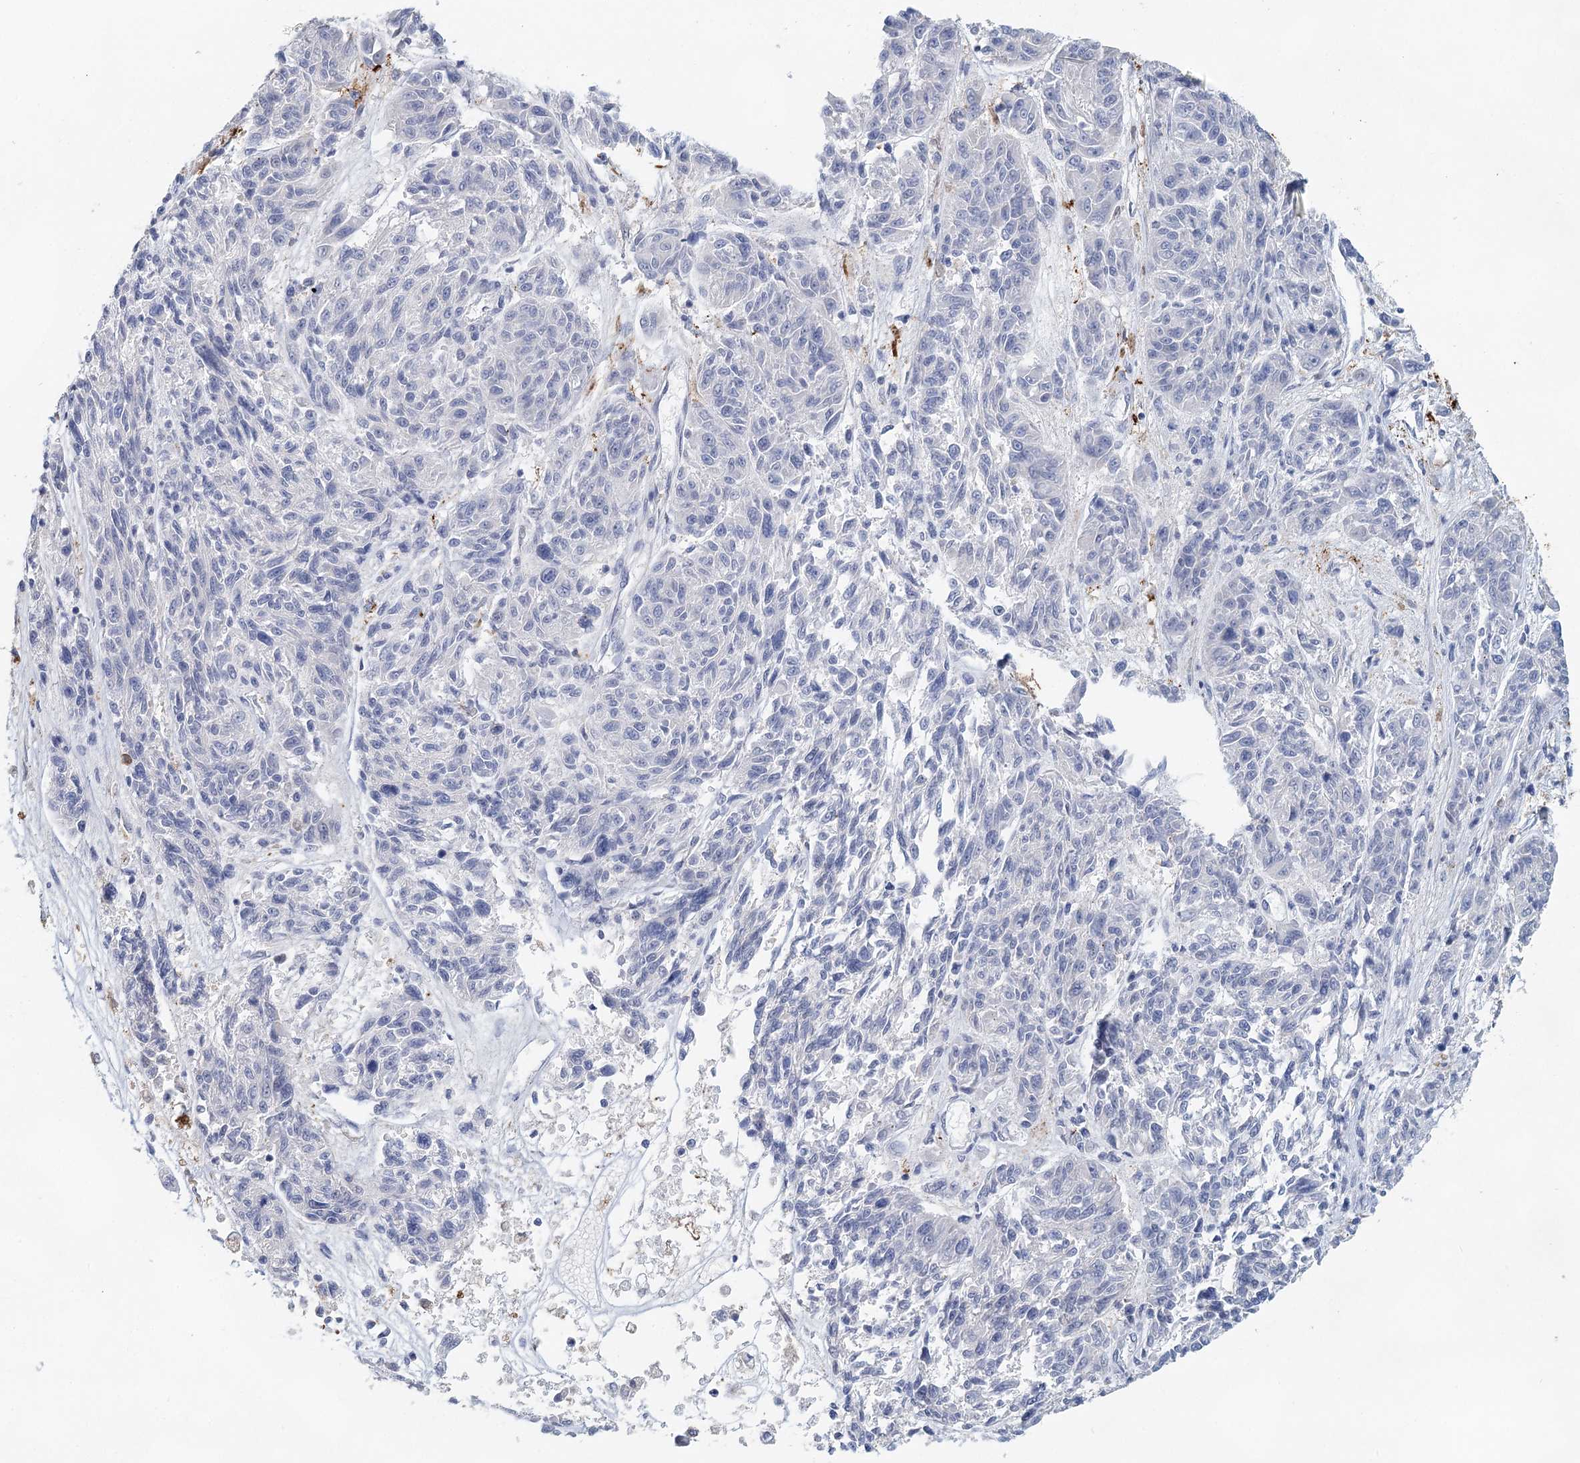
{"staining": {"intensity": "negative", "quantity": "none", "location": "none"}, "tissue": "melanoma", "cell_type": "Tumor cells", "image_type": "cancer", "snomed": [{"axis": "morphology", "description": "Malignant melanoma, NOS"}, {"axis": "topography", "description": "Skin"}], "caption": "Tumor cells are negative for protein expression in human melanoma. The staining was performed using DAB to visualize the protein expression in brown, while the nuclei were stained in blue with hematoxylin (Magnification: 20x).", "gene": "SLC19A3", "patient": {"sex": "male", "age": 53}}